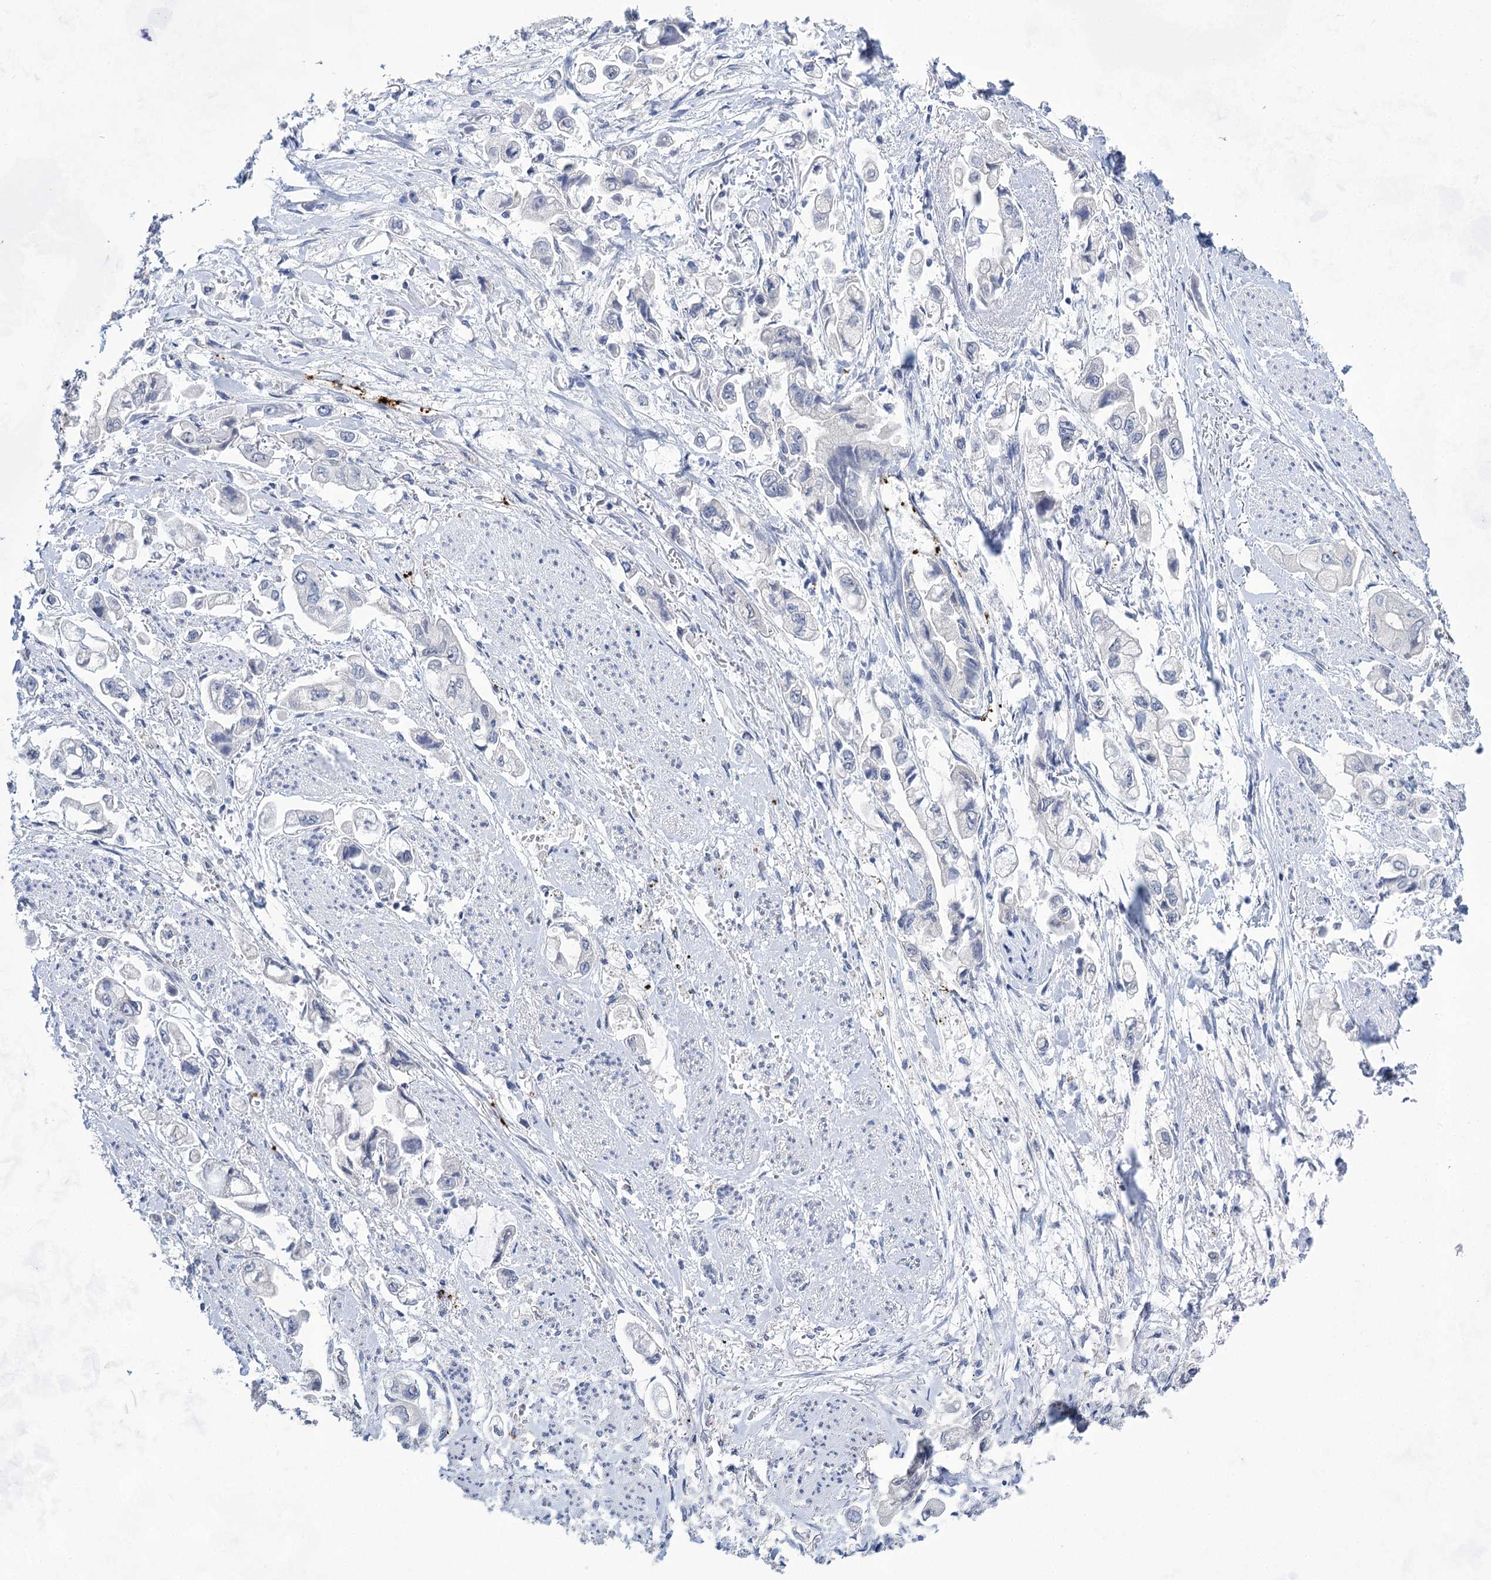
{"staining": {"intensity": "negative", "quantity": "none", "location": "none"}, "tissue": "stomach cancer", "cell_type": "Tumor cells", "image_type": "cancer", "snomed": [{"axis": "morphology", "description": "Adenocarcinoma, NOS"}, {"axis": "topography", "description": "Stomach"}], "caption": "DAB immunohistochemical staining of stomach adenocarcinoma shows no significant expression in tumor cells.", "gene": "MON2", "patient": {"sex": "male", "age": 62}}